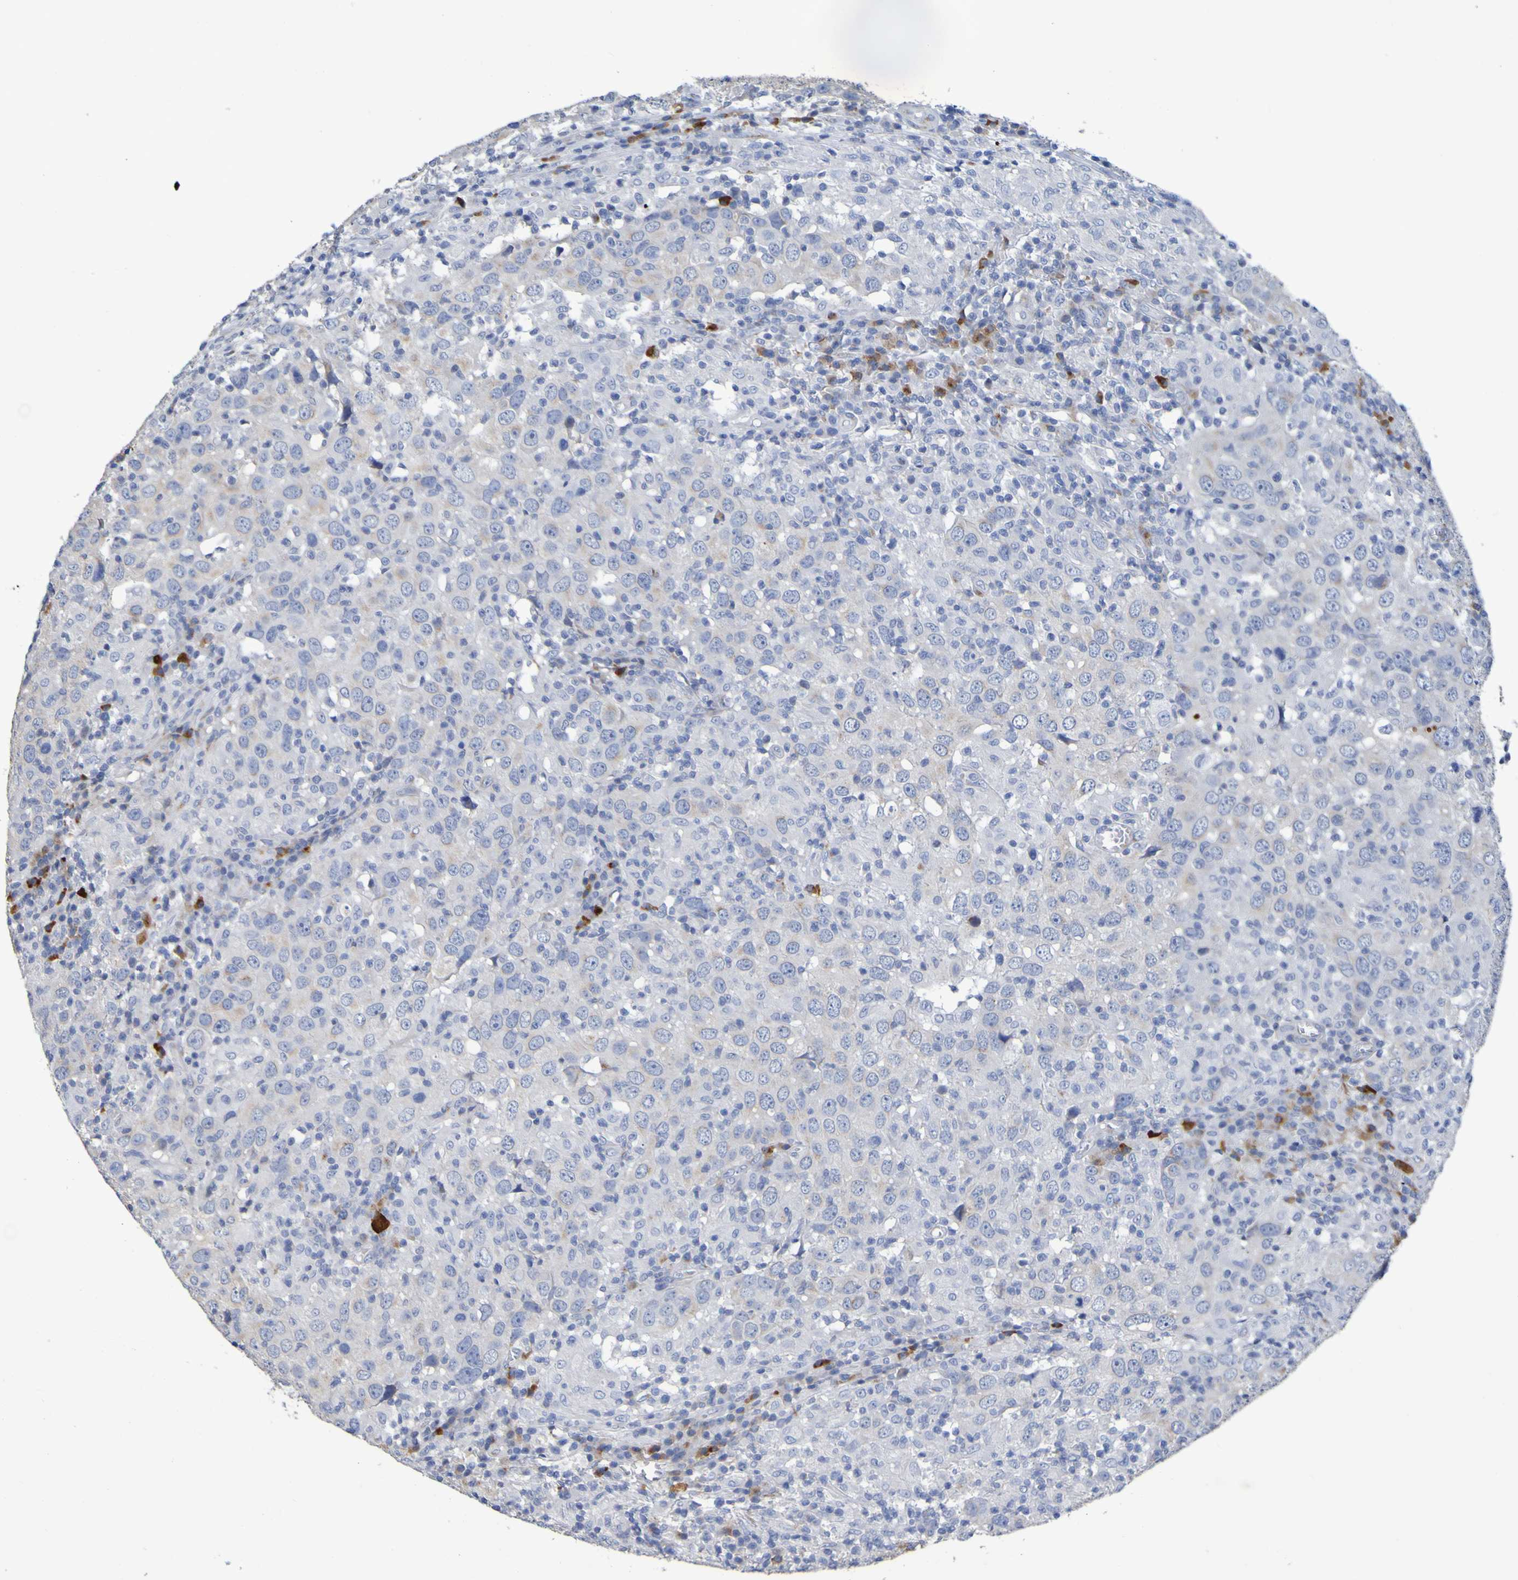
{"staining": {"intensity": "negative", "quantity": "none", "location": "none"}, "tissue": "head and neck cancer", "cell_type": "Tumor cells", "image_type": "cancer", "snomed": [{"axis": "morphology", "description": "Adenocarcinoma, NOS"}, {"axis": "topography", "description": "Salivary gland"}, {"axis": "topography", "description": "Head-Neck"}], "caption": "Tumor cells show no significant expression in head and neck cancer.", "gene": "C11orf24", "patient": {"sex": "female", "age": 65}}